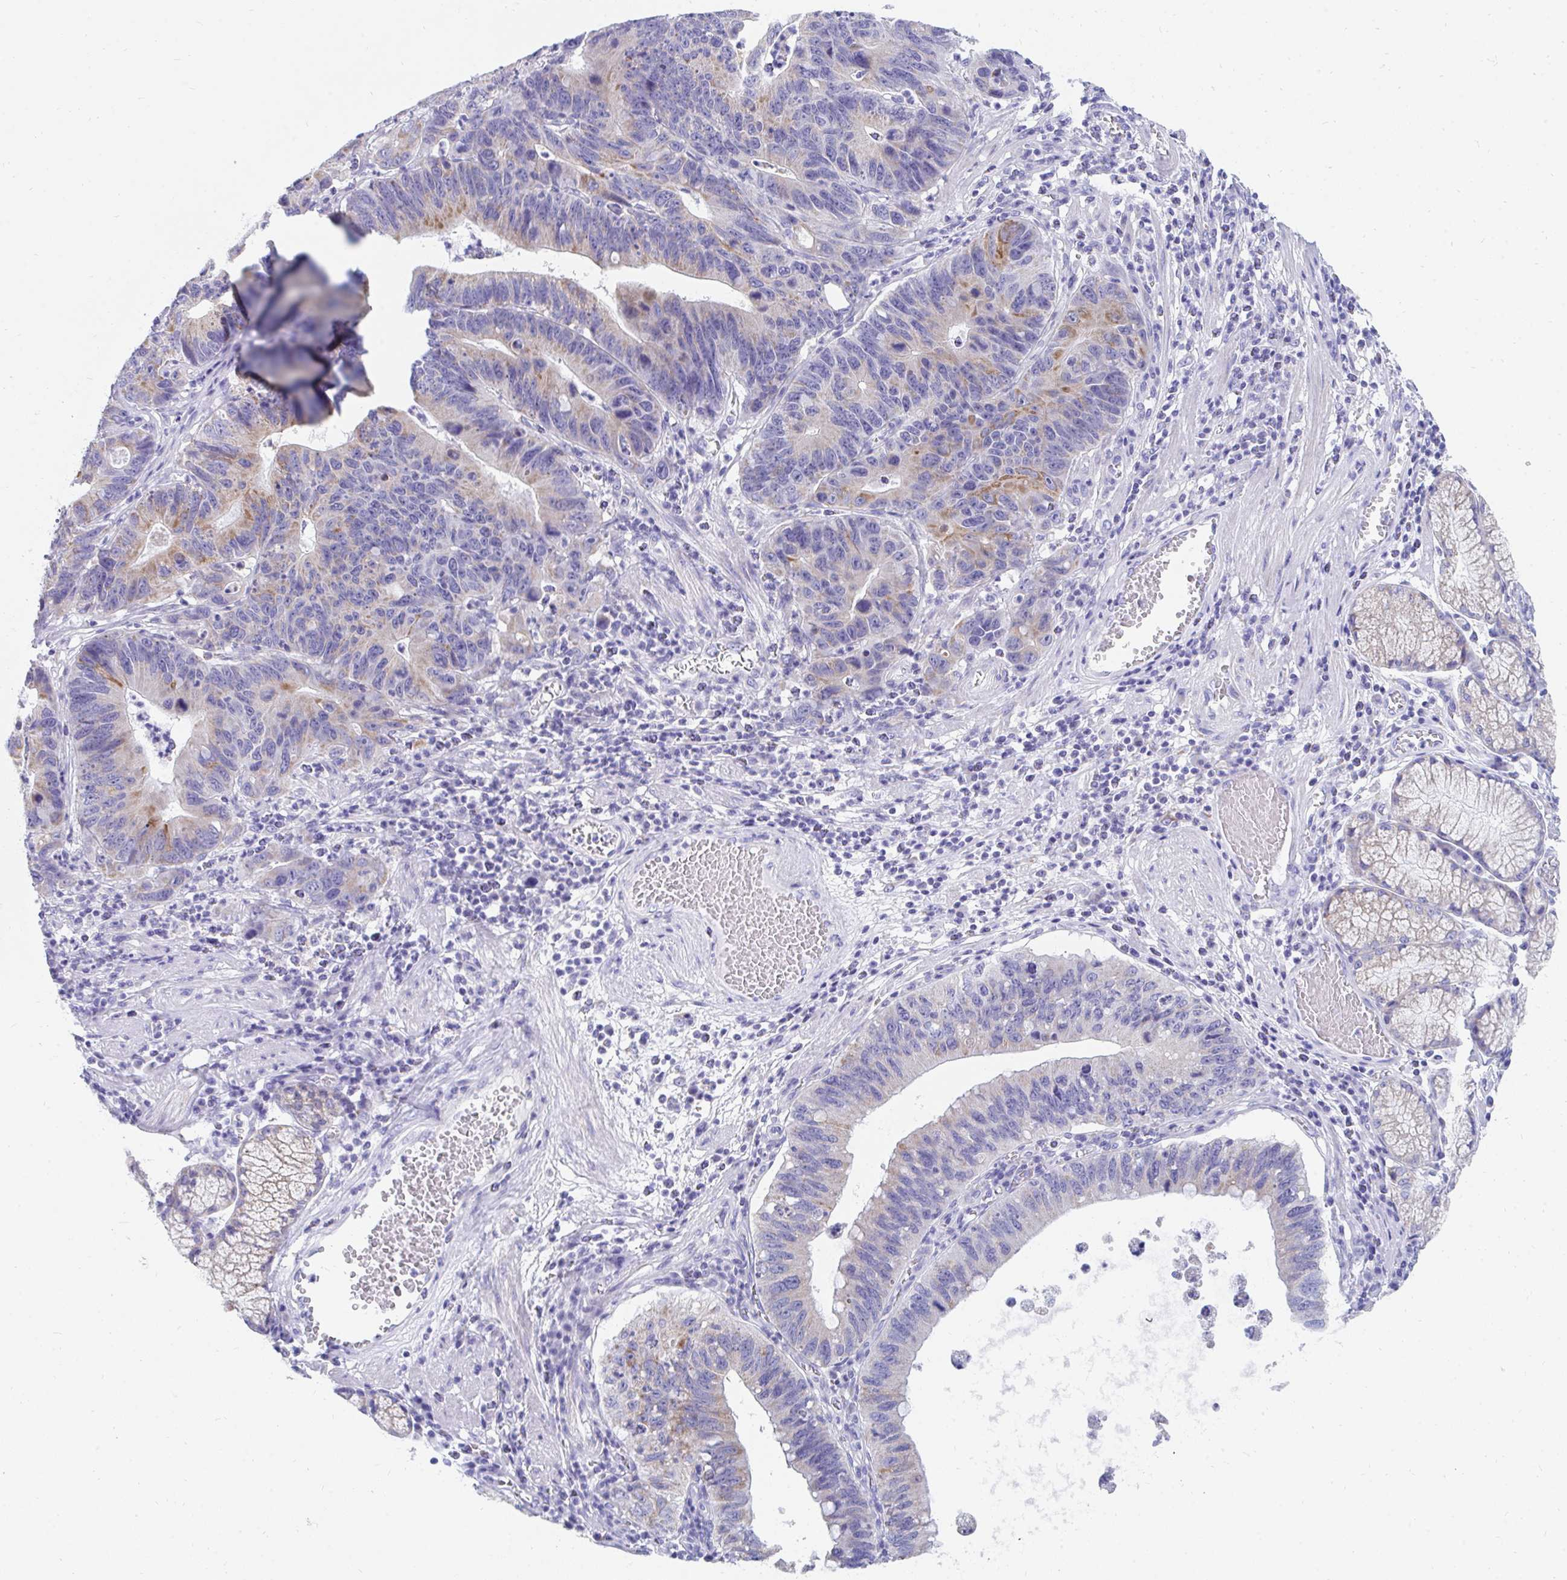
{"staining": {"intensity": "moderate", "quantity": "<25%", "location": "cytoplasmic/membranous"}, "tissue": "stomach cancer", "cell_type": "Tumor cells", "image_type": "cancer", "snomed": [{"axis": "morphology", "description": "Adenocarcinoma, NOS"}, {"axis": "topography", "description": "Stomach"}], "caption": "The micrograph exhibits staining of stomach cancer (adenocarcinoma), revealing moderate cytoplasmic/membranous protein expression (brown color) within tumor cells.", "gene": "PC", "patient": {"sex": "male", "age": 59}}